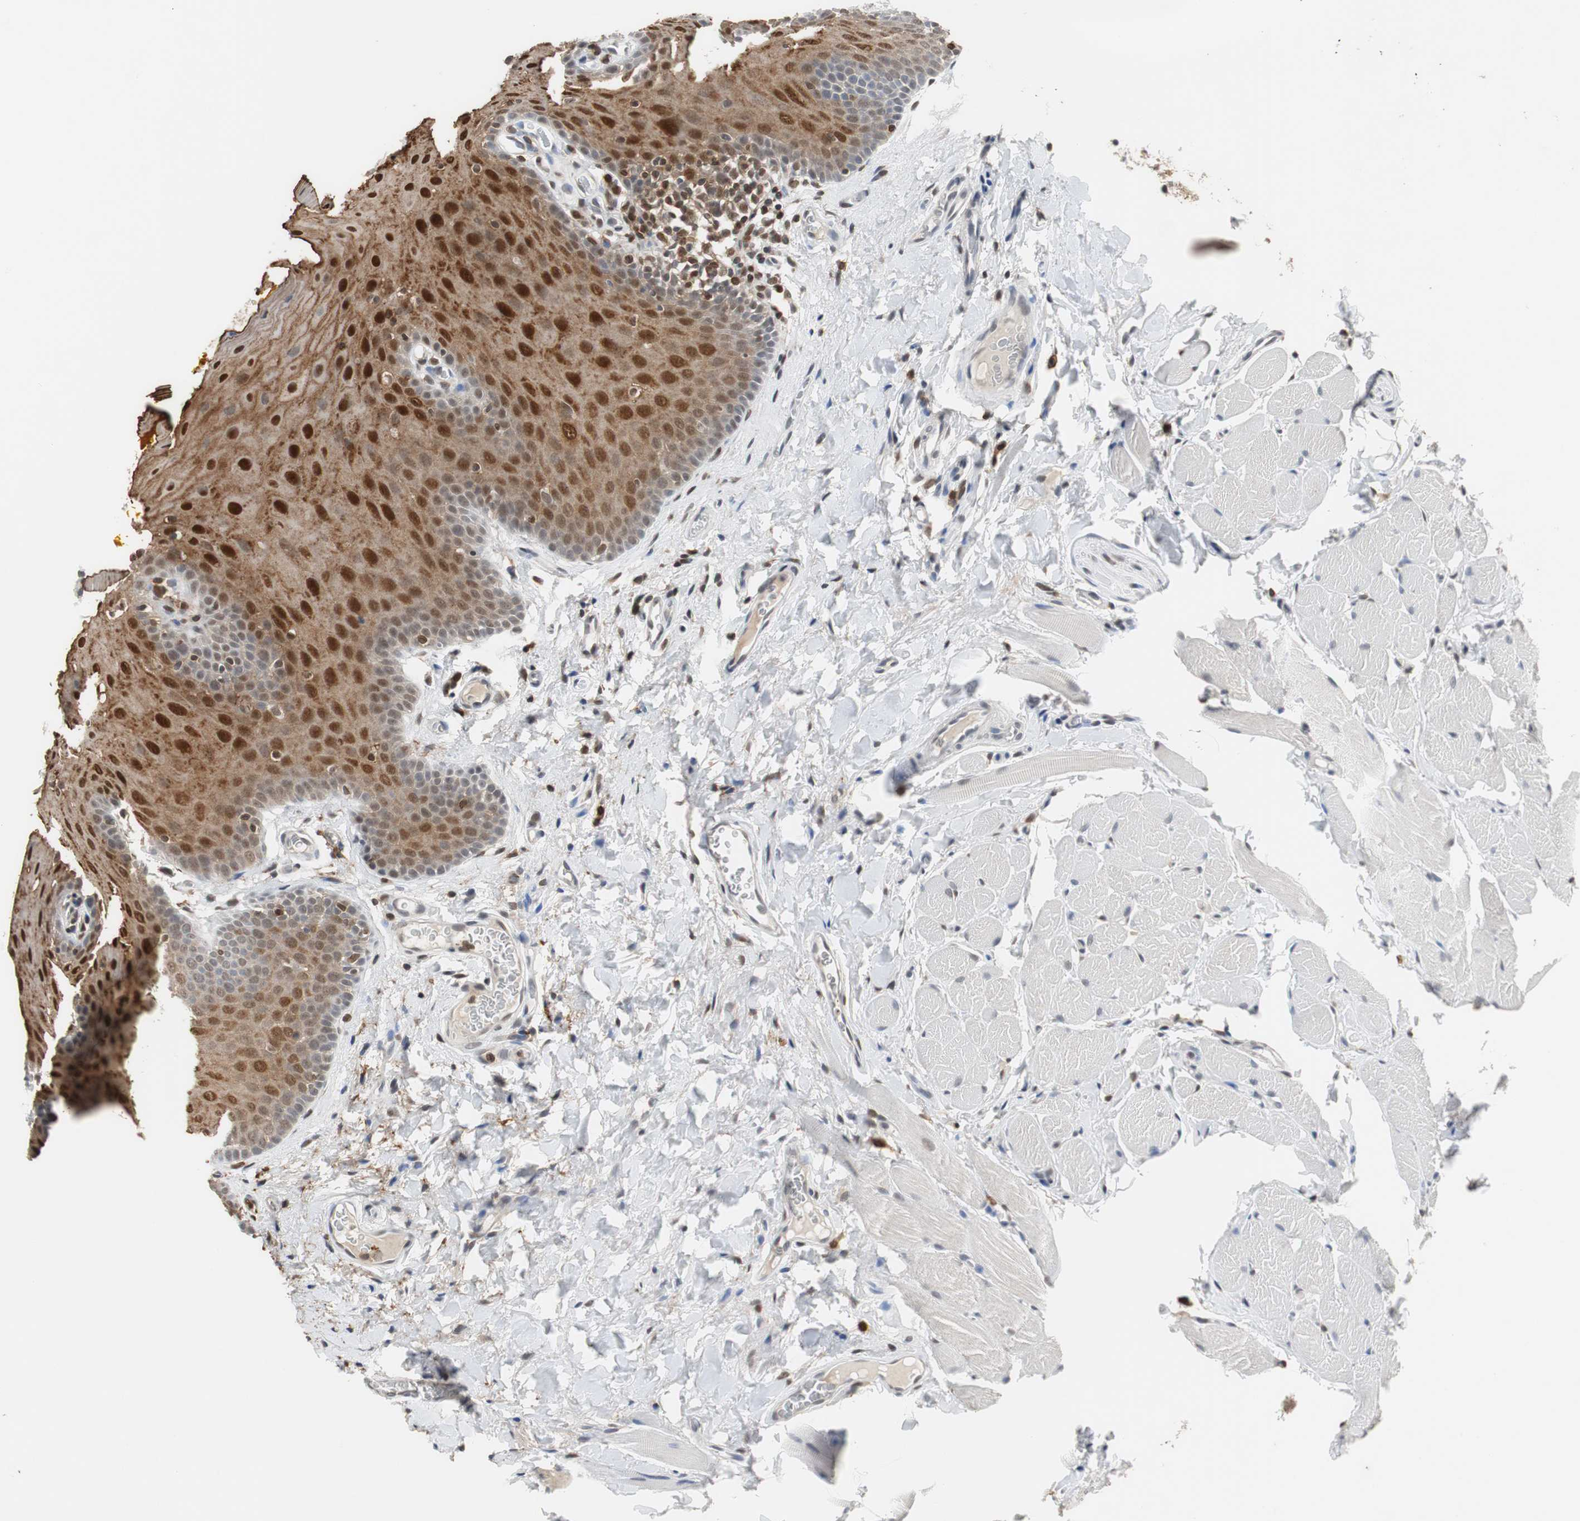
{"staining": {"intensity": "strong", "quantity": ">75%", "location": "cytoplasmic/membranous,nuclear"}, "tissue": "oral mucosa", "cell_type": "Squamous epithelial cells", "image_type": "normal", "snomed": [{"axis": "morphology", "description": "Normal tissue, NOS"}, {"axis": "topography", "description": "Oral tissue"}], "caption": "Human oral mucosa stained with a brown dye displays strong cytoplasmic/membranous,nuclear positive positivity in about >75% of squamous epithelial cells.", "gene": "SIRT1", "patient": {"sex": "male", "age": 54}}